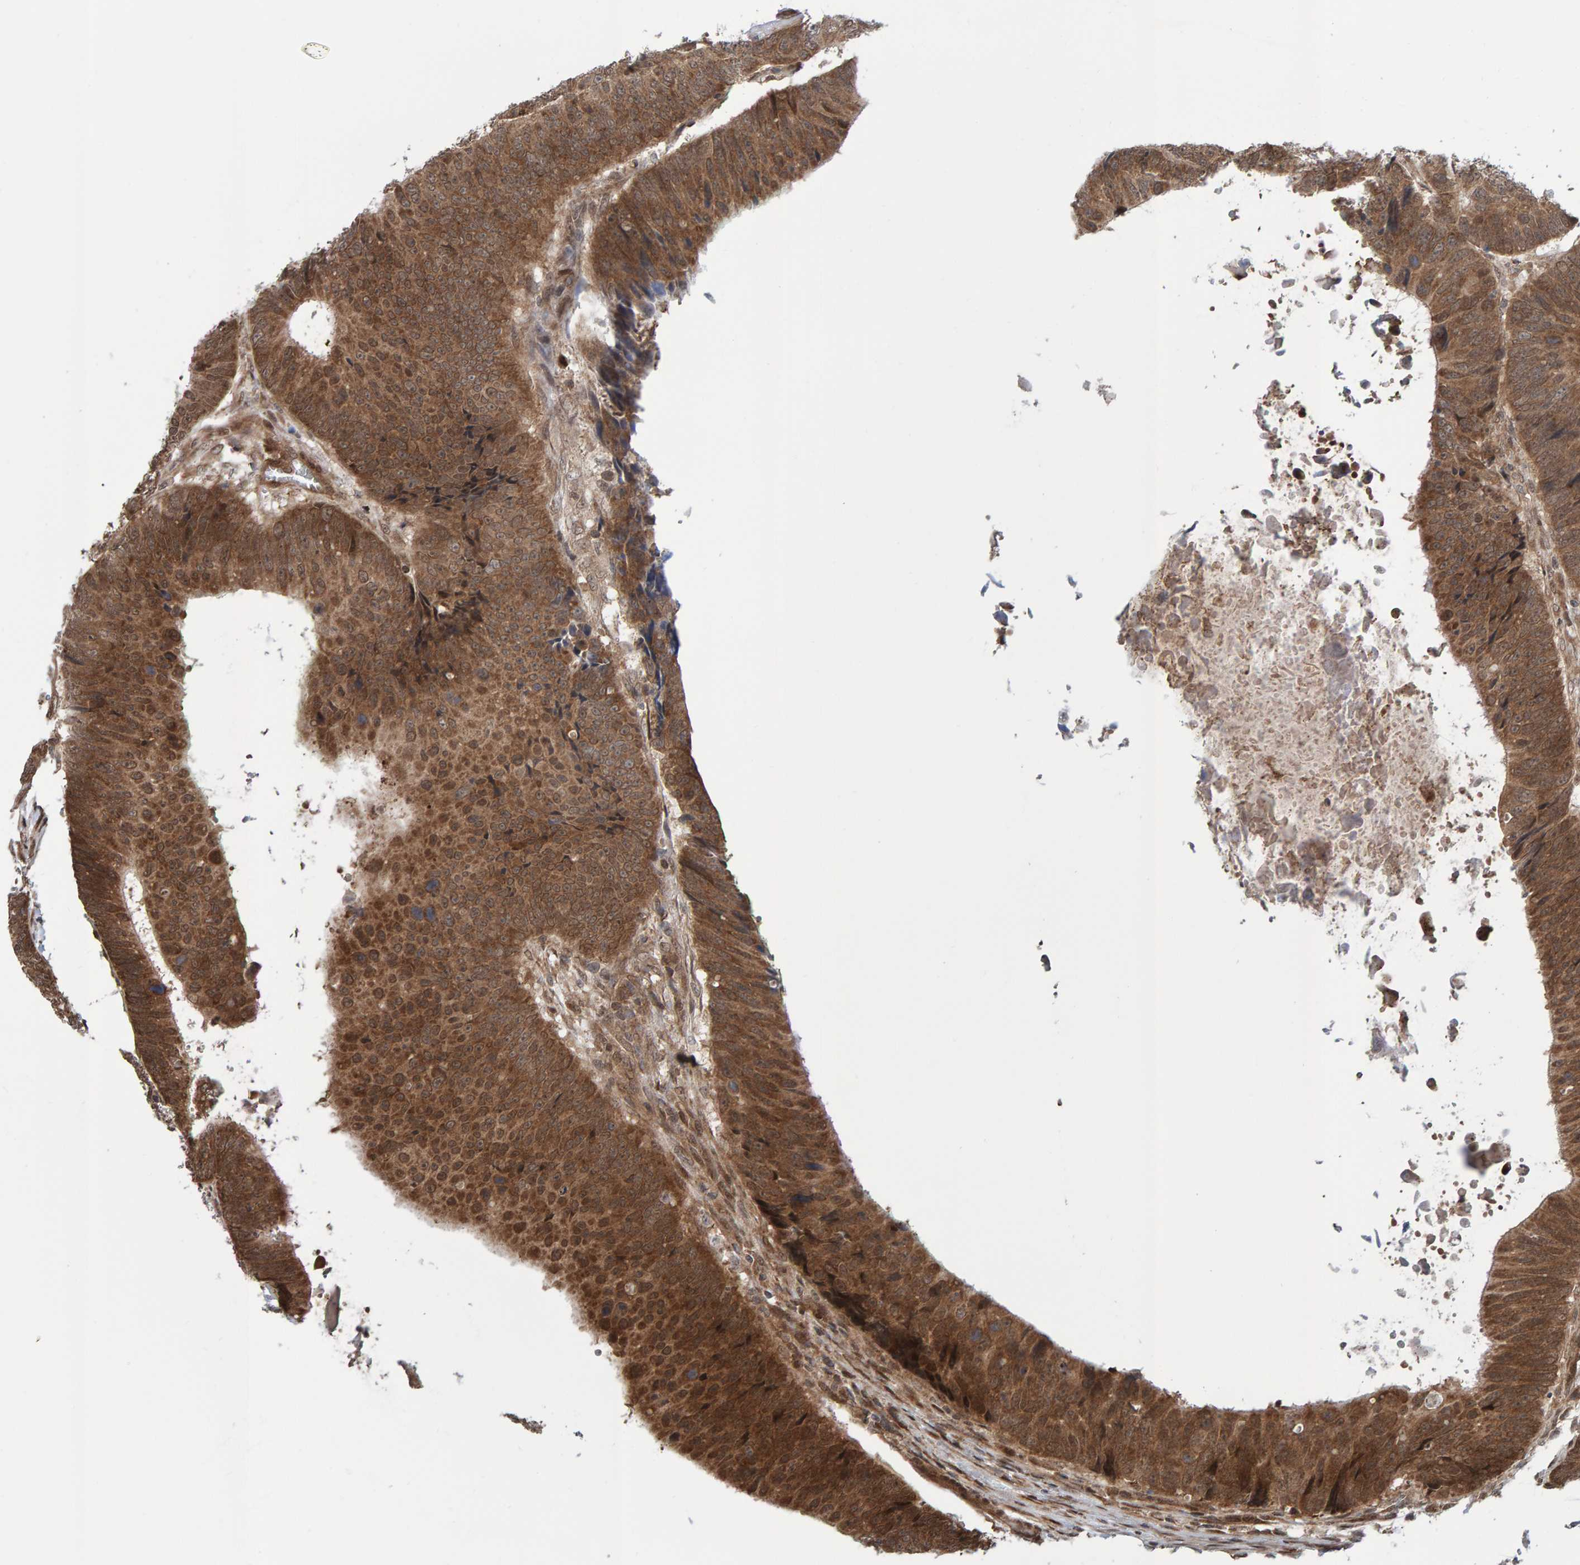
{"staining": {"intensity": "moderate", "quantity": ">75%", "location": "cytoplasmic/membranous"}, "tissue": "colorectal cancer", "cell_type": "Tumor cells", "image_type": "cancer", "snomed": [{"axis": "morphology", "description": "Adenocarcinoma, NOS"}, {"axis": "topography", "description": "Colon"}], "caption": "A medium amount of moderate cytoplasmic/membranous positivity is identified in approximately >75% of tumor cells in colorectal cancer (adenocarcinoma) tissue. The staining was performed using DAB (3,3'-diaminobenzidine) to visualize the protein expression in brown, while the nuclei were stained in blue with hematoxylin (Magnification: 20x).", "gene": "ZNF366", "patient": {"sex": "male", "age": 56}}